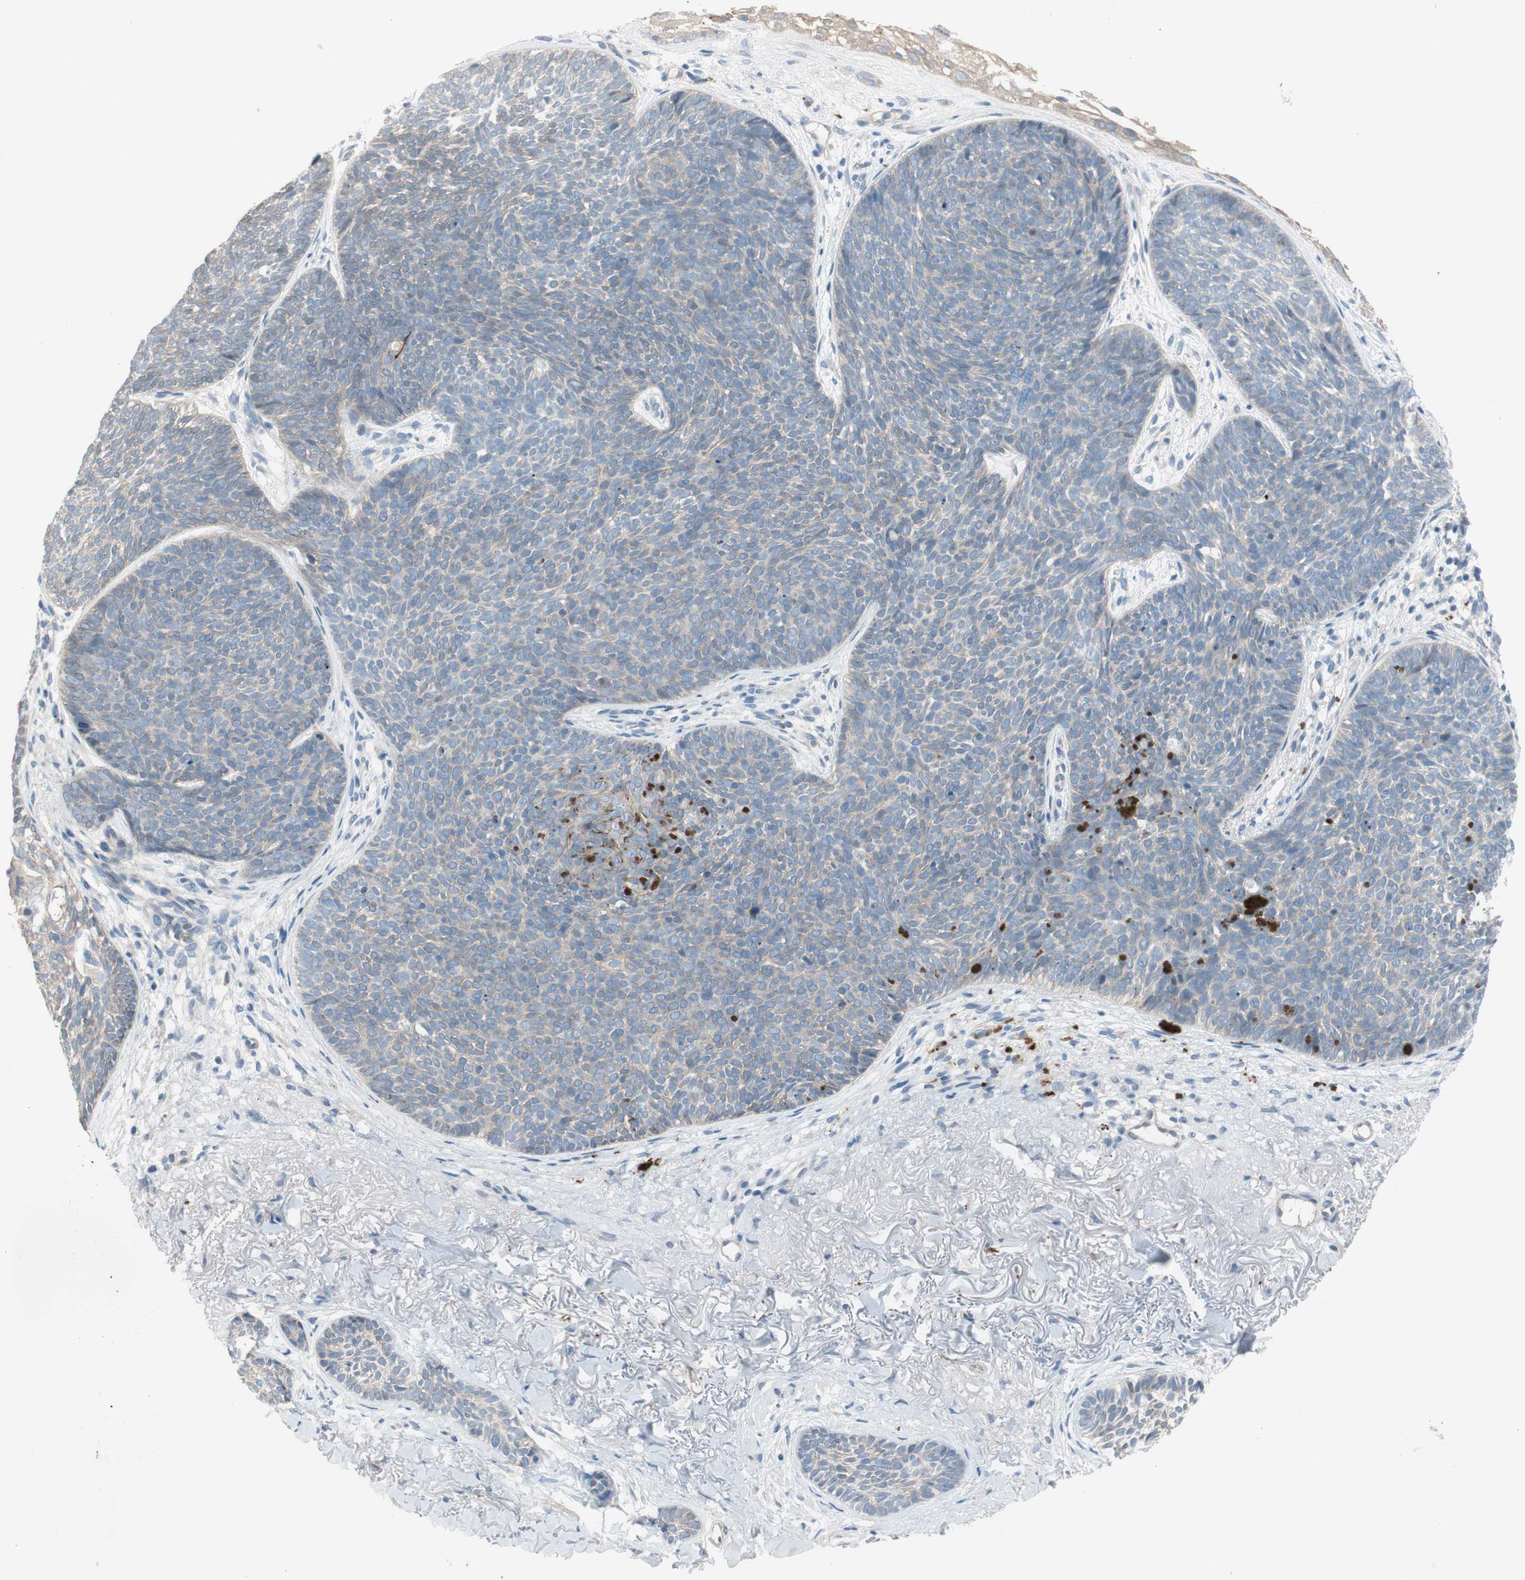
{"staining": {"intensity": "weak", "quantity": "<25%", "location": "cytoplasmic/membranous"}, "tissue": "skin cancer", "cell_type": "Tumor cells", "image_type": "cancer", "snomed": [{"axis": "morphology", "description": "Basal cell carcinoma"}, {"axis": "topography", "description": "Skin"}], "caption": "This is an IHC image of human skin basal cell carcinoma. There is no staining in tumor cells.", "gene": "PRRG4", "patient": {"sex": "female", "age": 70}}